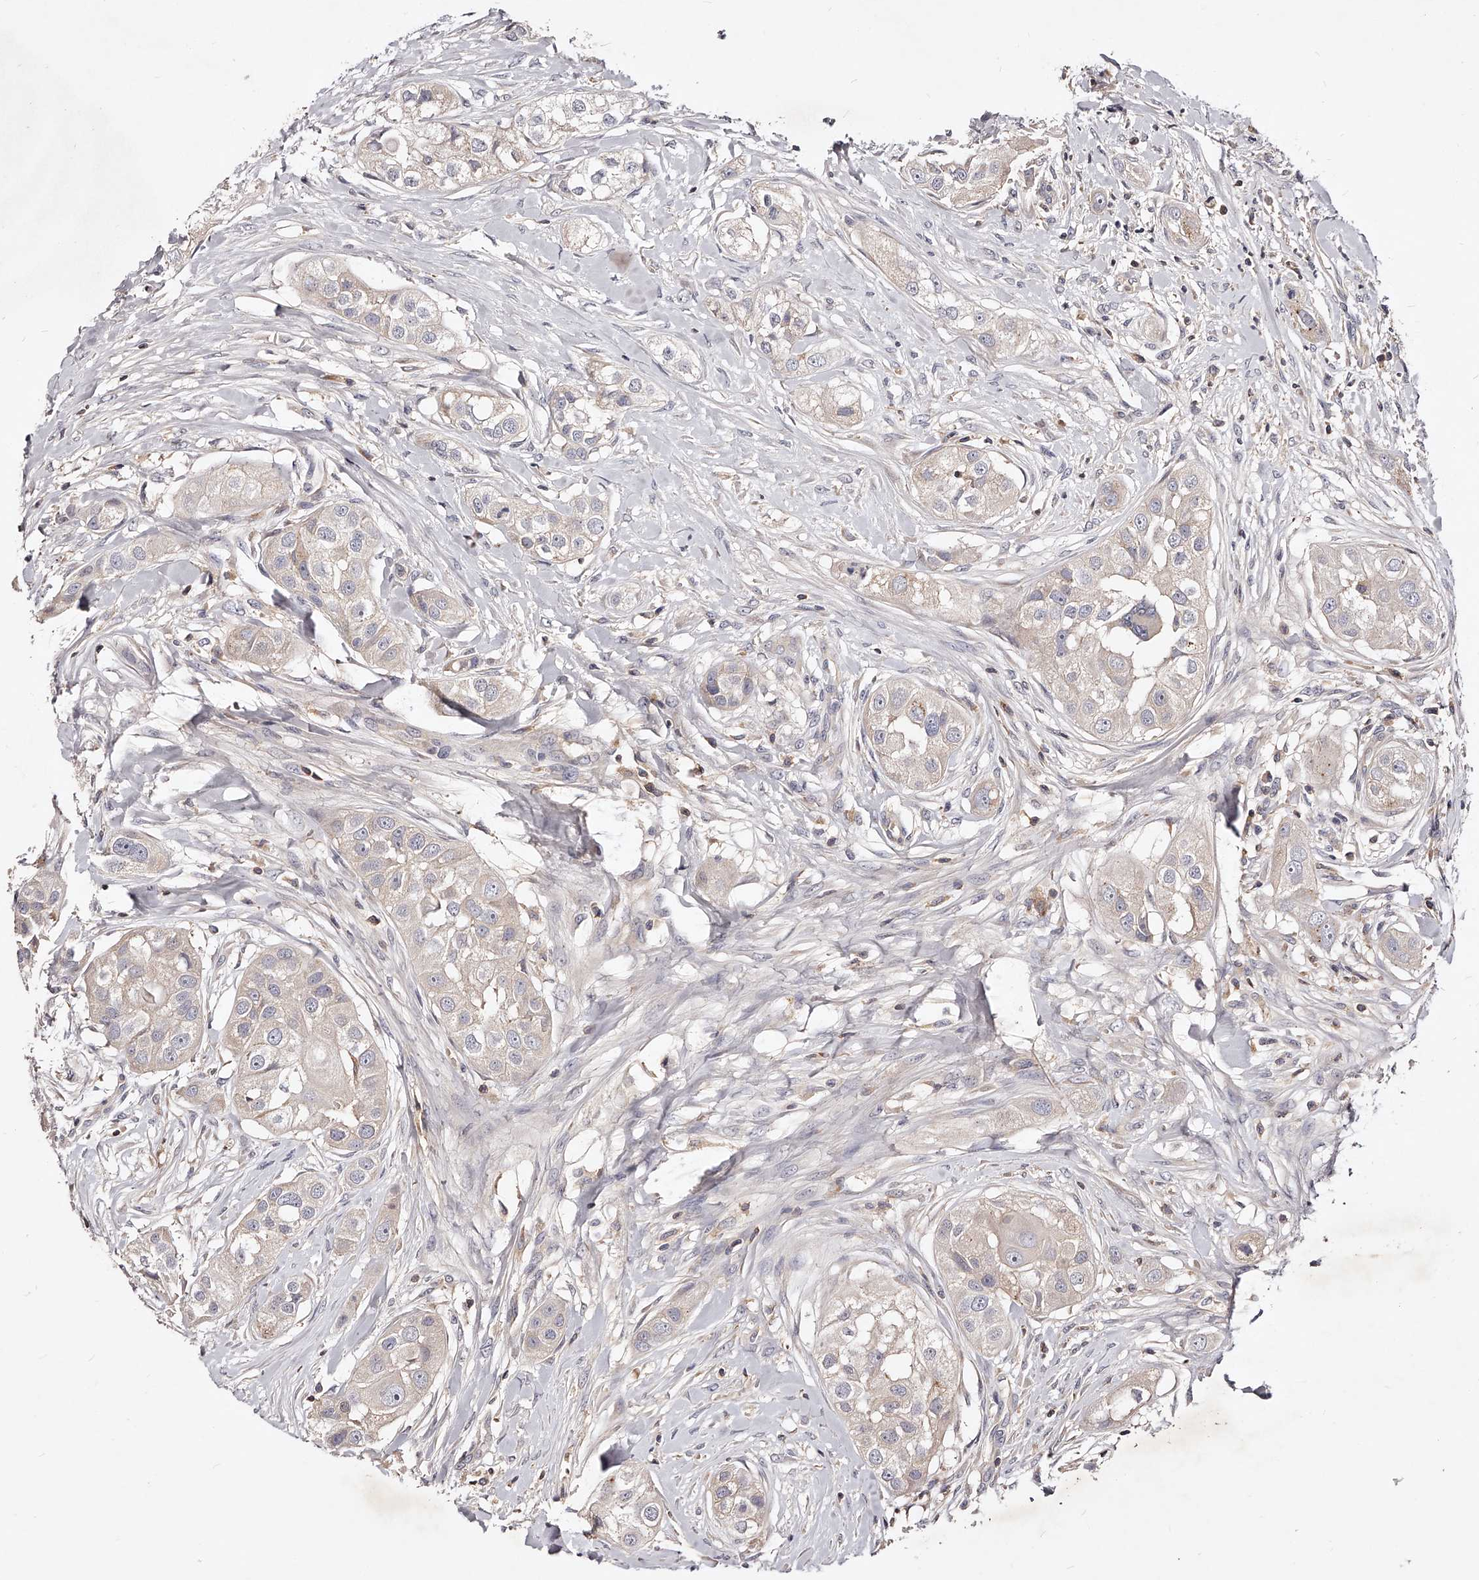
{"staining": {"intensity": "negative", "quantity": "none", "location": "none"}, "tissue": "head and neck cancer", "cell_type": "Tumor cells", "image_type": "cancer", "snomed": [{"axis": "morphology", "description": "Normal tissue, NOS"}, {"axis": "morphology", "description": "Squamous cell carcinoma, NOS"}, {"axis": "topography", "description": "Skeletal muscle"}, {"axis": "topography", "description": "Head-Neck"}], "caption": "An immunohistochemistry micrograph of head and neck squamous cell carcinoma is shown. There is no staining in tumor cells of head and neck squamous cell carcinoma.", "gene": "PHACTR1", "patient": {"sex": "male", "age": 51}}